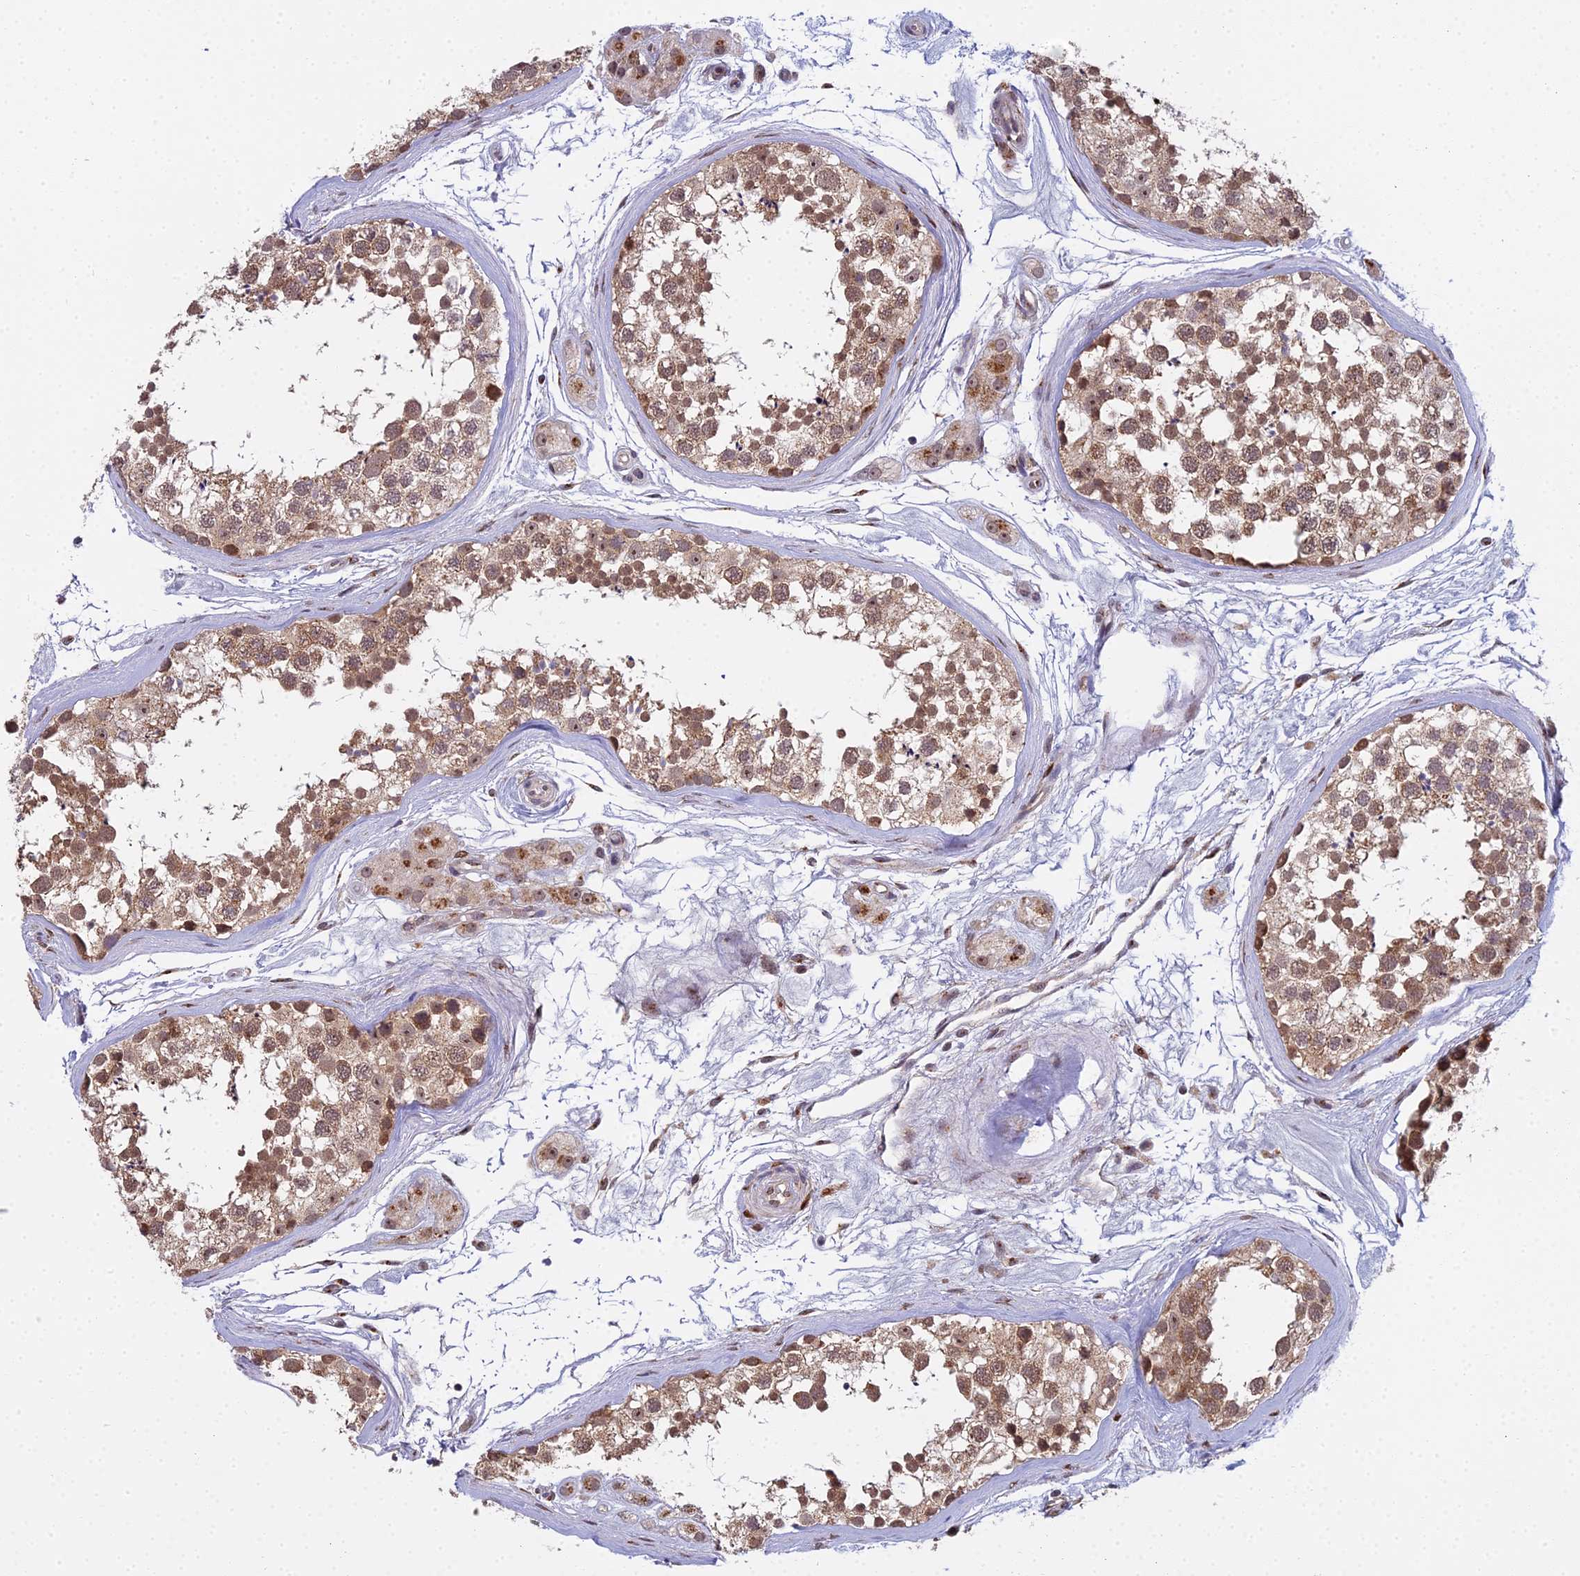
{"staining": {"intensity": "moderate", "quantity": ">75%", "location": "cytoplasmic/membranous,nuclear"}, "tissue": "testis", "cell_type": "Cells in seminiferous ducts", "image_type": "normal", "snomed": [{"axis": "morphology", "description": "Normal tissue, NOS"}, {"axis": "topography", "description": "Testis"}], "caption": "Protein staining reveals moderate cytoplasmic/membranous,nuclear staining in about >75% of cells in seminiferous ducts in unremarkable testis.", "gene": "MEOX1", "patient": {"sex": "male", "age": 56}}